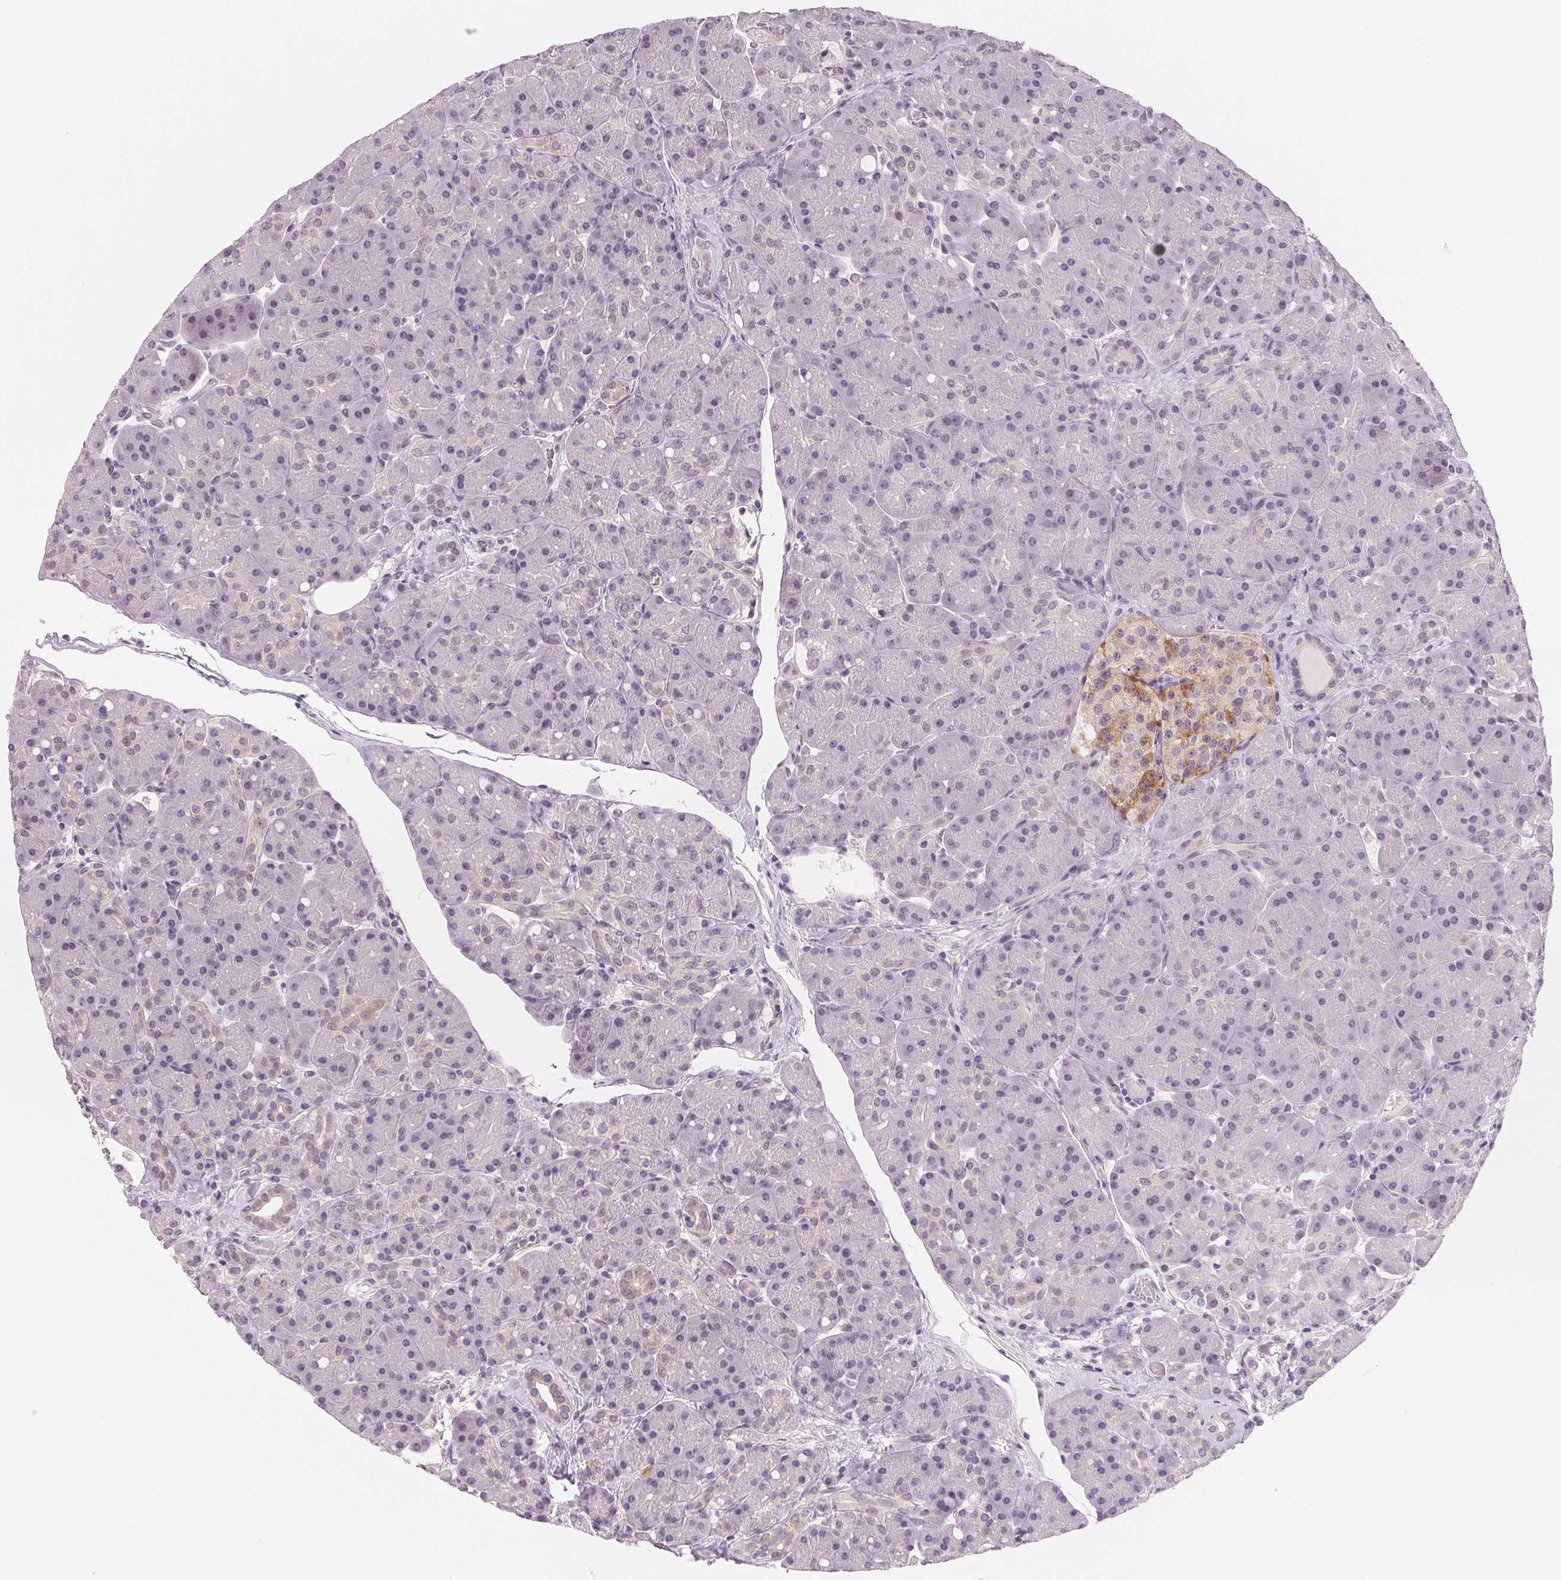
{"staining": {"intensity": "negative", "quantity": "none", "location": "none"}, "tissue": "pancreas", "cell_type": "Exocrine glandular cells", "image_type": "normal", "snomed": [{"axis": "morphology", "description": "Normal tissue, NOS"}, {"axis": "topography", "description": "Pancreas"}], "caption": "Immunohistochemistry (IHC) micrograph of unremarkable human pancreas stained for a protein (brown), which demonstrates no staining in exocrine glandular cells. (Immunohistochemistry (IHC), brightfield microscopy, high magnification).", "gene": "CFC1B", "patient": {"sex": "male", "age": 55}}